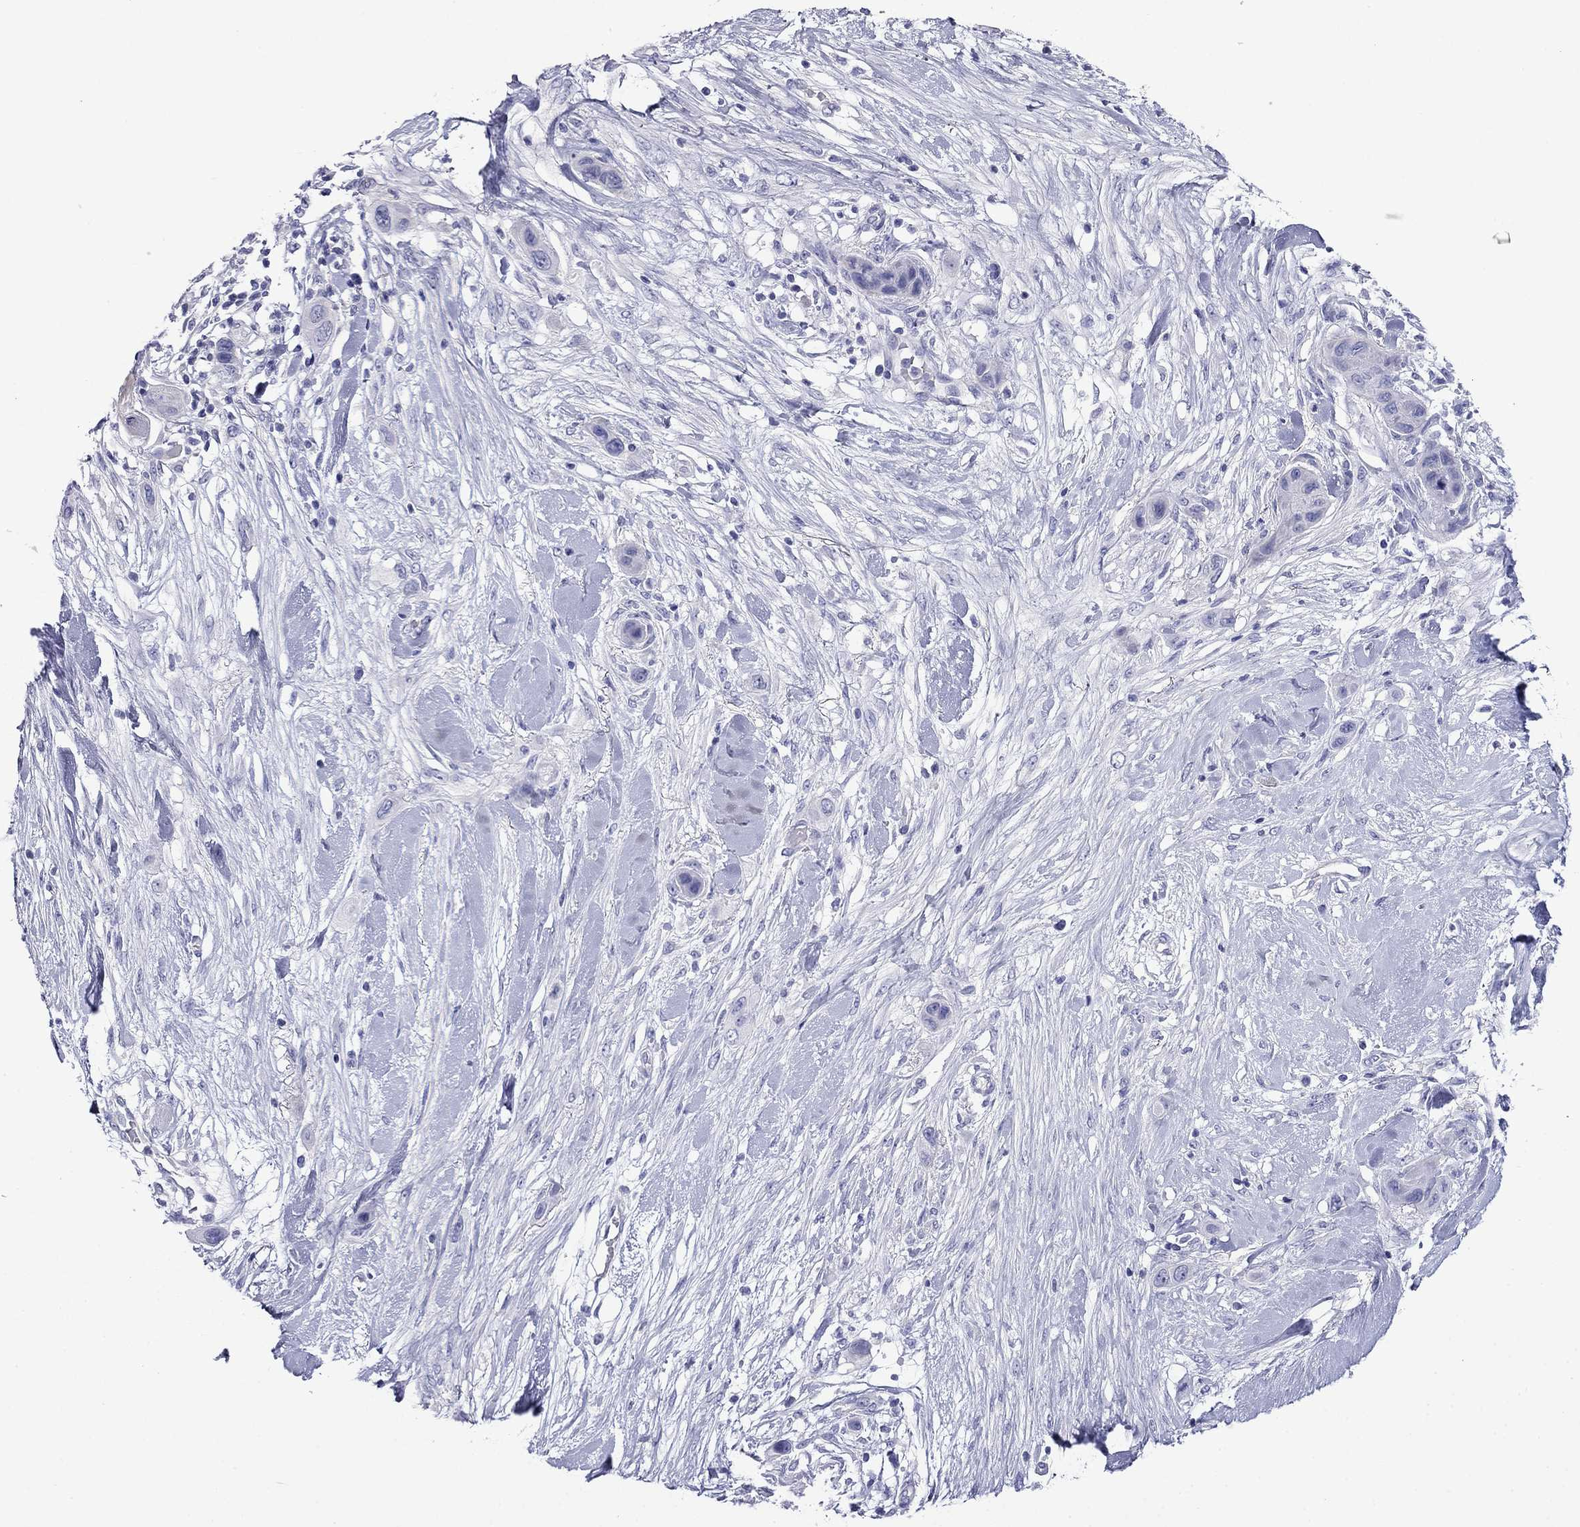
{"staining": {"intensity": "negative", "quantity": "none", "location": "none"}, "tissue": "skin cancer", "cell_type": "Tumor cells", "image_type": "cancer", "snomed": [{"axis": "morphology", "description": "Squamous cell carcinoma, NOS"}, {"axis": "topography", "description": "Skin"}], "caption": "High power microscopy histopathology image of an immunohistochemistry photomicrograph of skin cancer (squamous cell carcinoma), revealing no significant expression in tumor cells. Nuclei are stained in blue.", "gene": "MYO15A", "patient": {"sex": "male", "age": 79}}